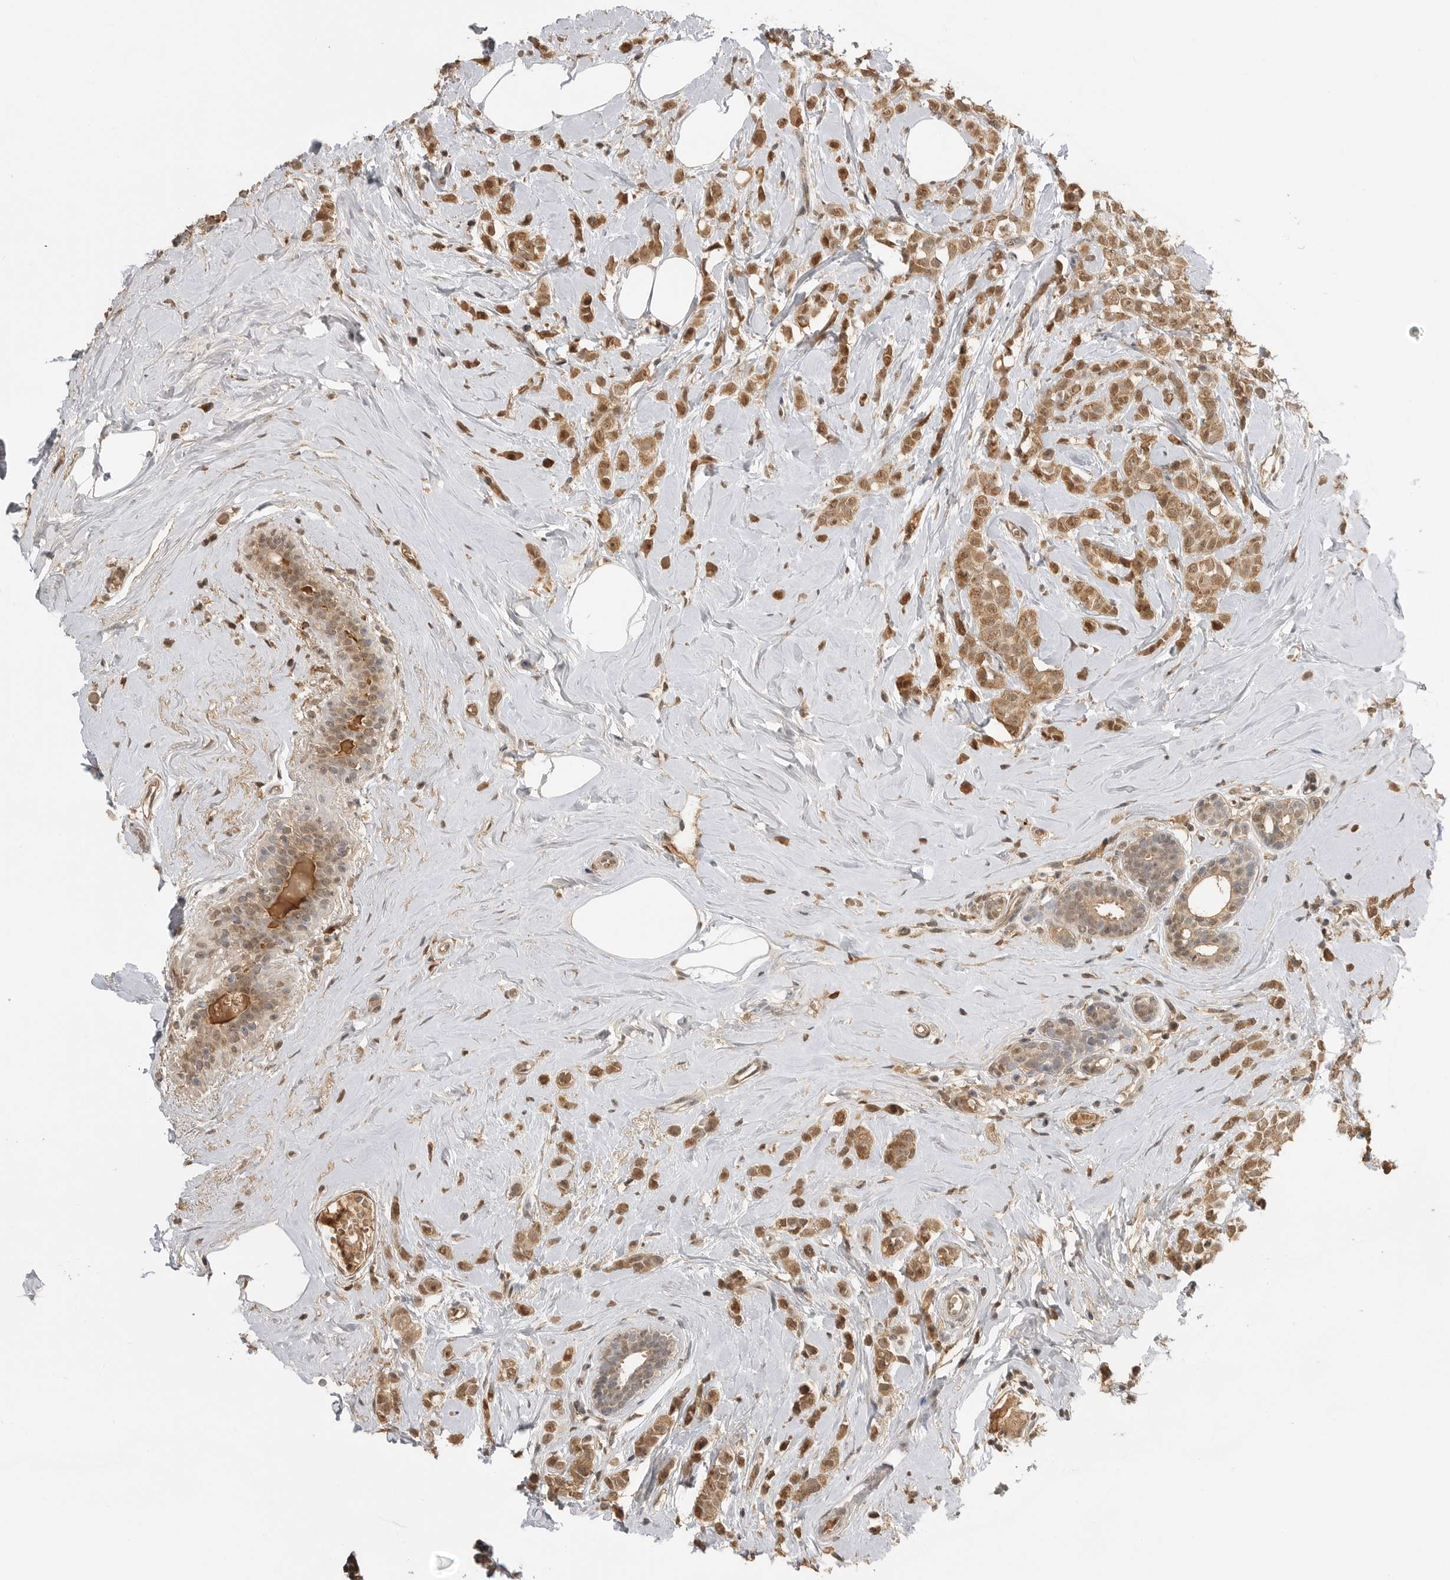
{"staining": {"intensity": "moderate", "quantity": ">75%", "location": "cytoplasmic/membranous,nuclear"}, "tissue": "breast cancer", "cell_type": "Tumor cells", "image_type": "cancer", "snomed": [{"axis": "morphology", "description": "Lobular carcinoma"}, {"axis": "topography", "description": "Breast"}], "caption": "Tumor cells demonstrate medium levels of moderate cytoplasmic/membranous and nuclear expression in about >75% of cells in breast cancer.", "gene": "ASPSCR1", "patient": {"sex": "female", "age": 47}}